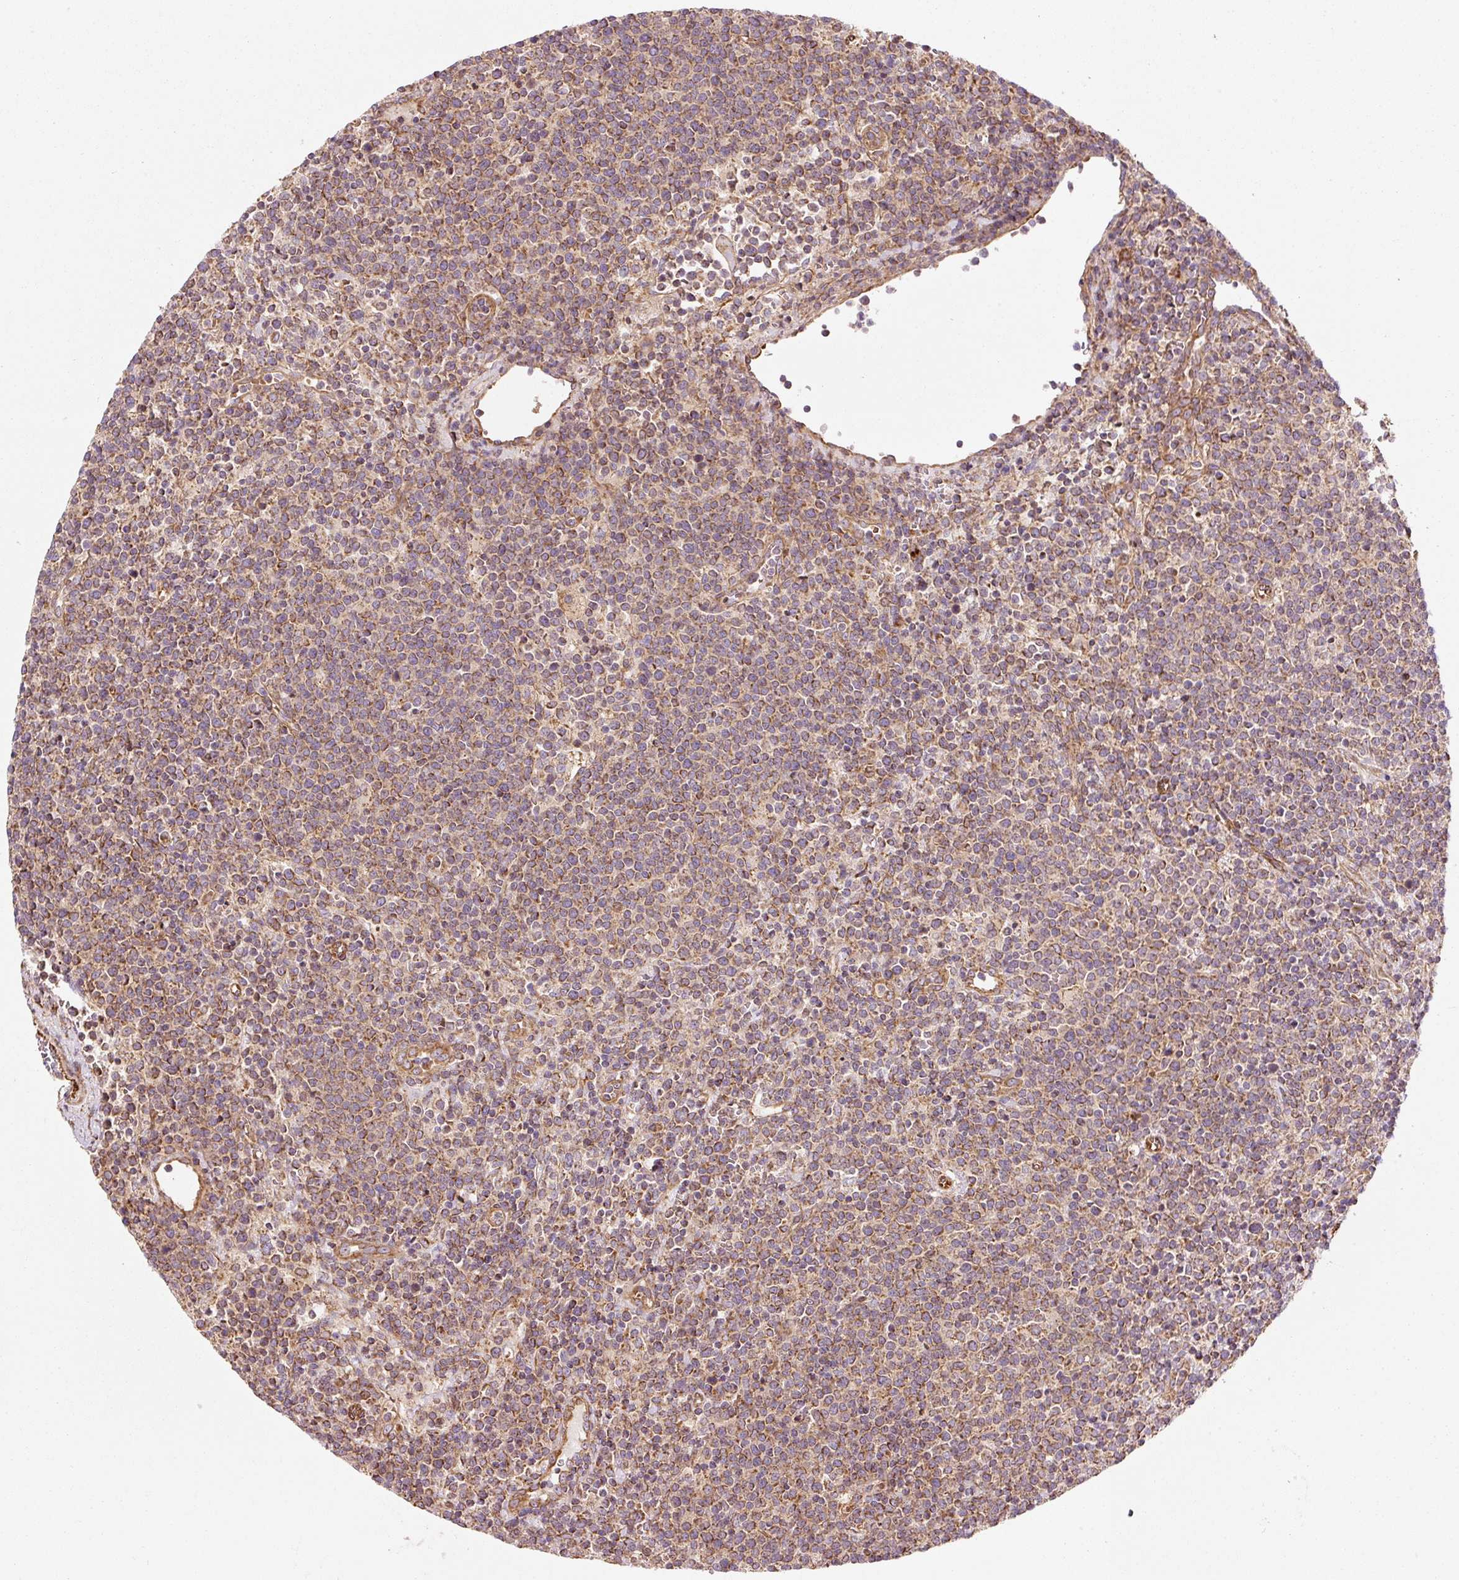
{"staining": {"intensity": "moderate", "quantity": ">75%", "location": "cytoplasmic/membranous"}, "tissue": "lymphoma", "cell_type": "Tumor cells", "image_type": "cancer", "snomed": [{"axis": "morphology", "description": "Malignant lymphoma, non-Hodgkin's type, High grade"}, {"axis": "topography", "description": "Lymph node"}], "caption": "IHC histopathology image of malignant lymphoma, non-Hodgkin's type (high-grade) stained for a protein (brown), which exhibits medium levels of moderate cytoplasmic/membranous staining in approximately >75% of tumor cells.", "gene": "ISCU", "patient": {"sex": "male", "age": 61}}